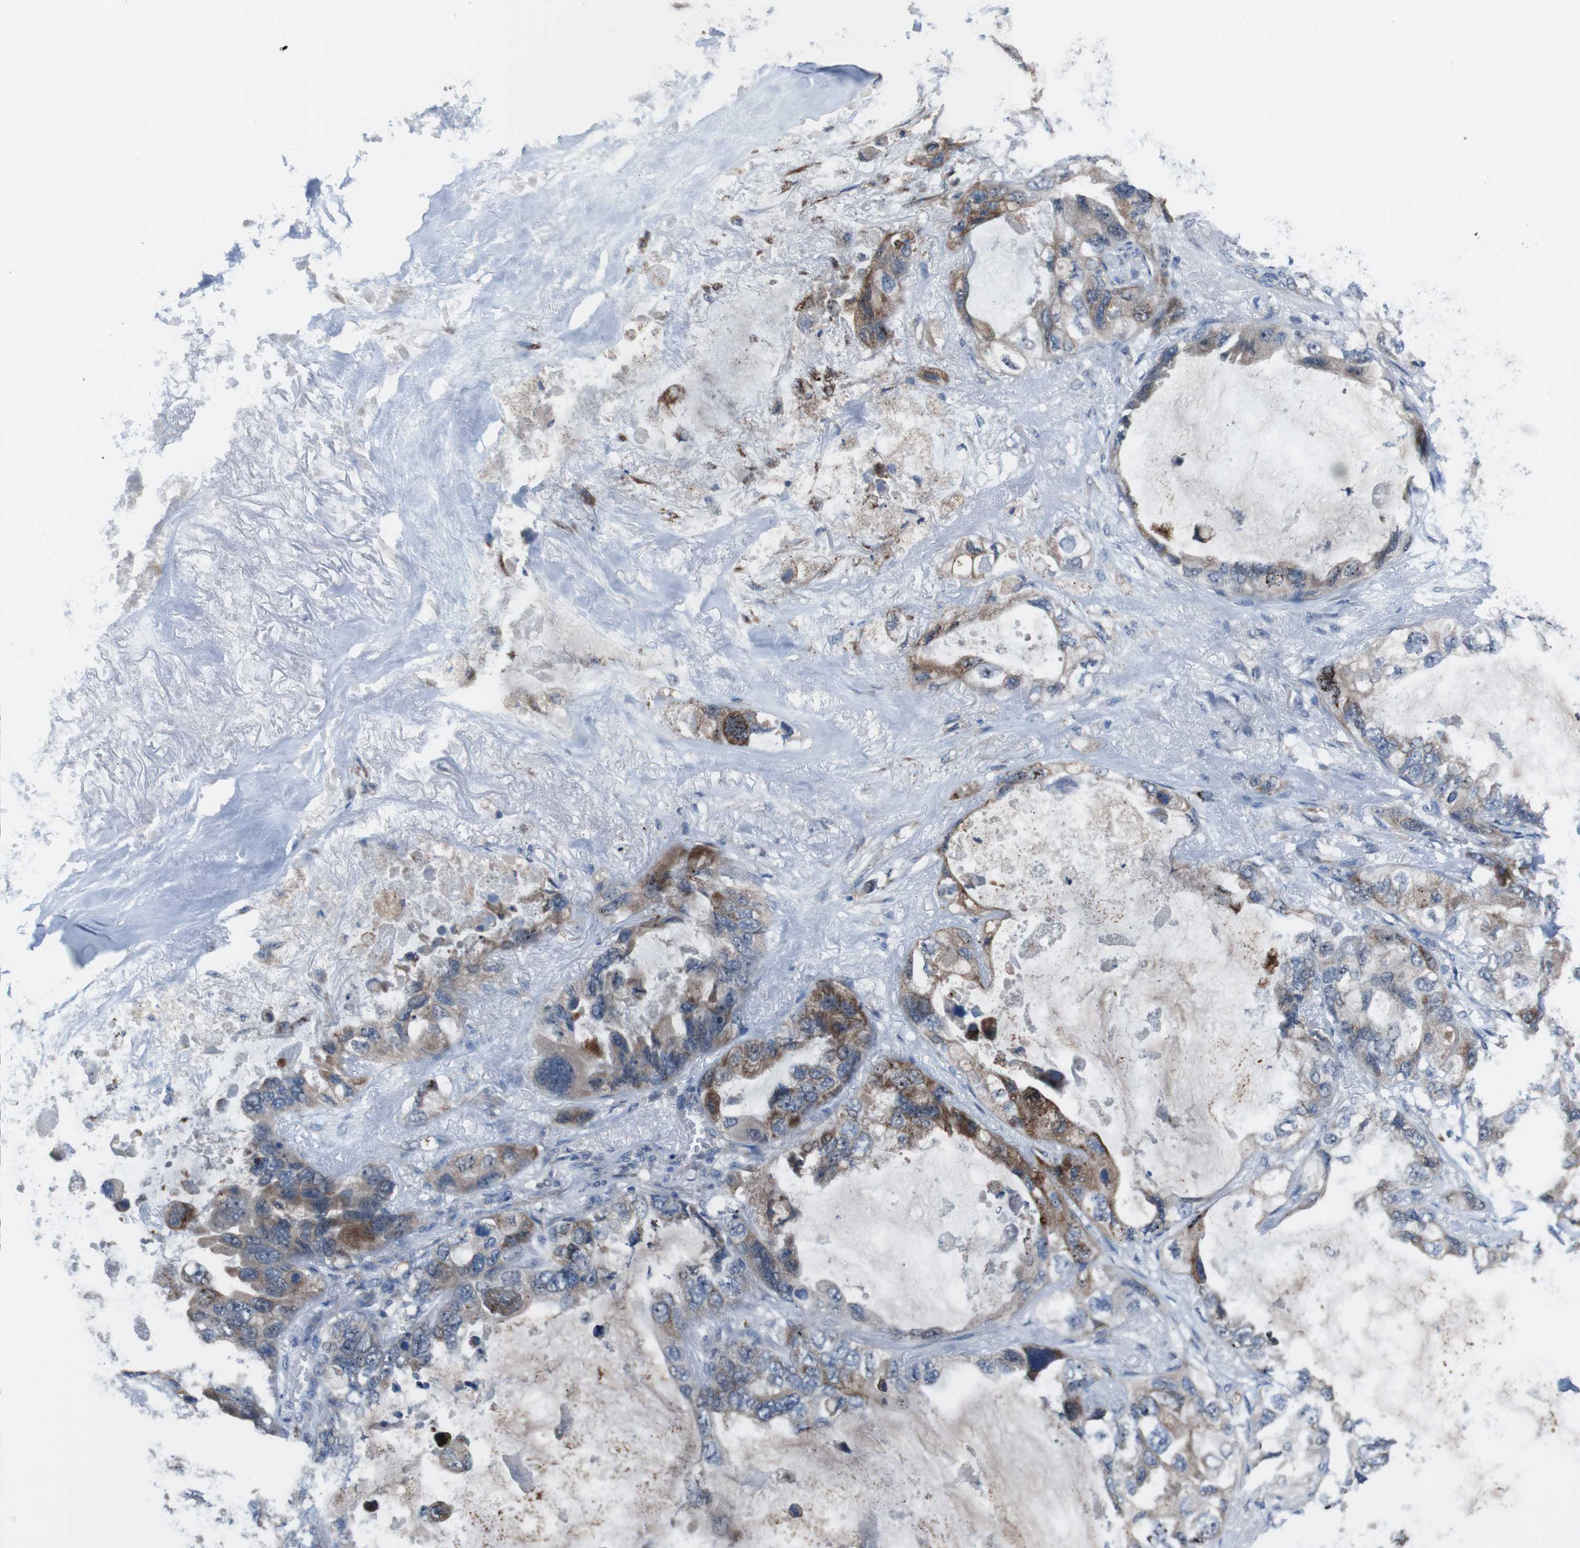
{"staining": {"intensity": "moderate", "quantity": "25%-75%", "location": "cytoplasmic/membranous"}, "tissue": "lung cancer", "cell_type": "Tumor cells", "image_type": "cancer", "snomed": [{"axis": "morphology", "description": "Squamous cell carcinoma, NOS"}, {"axis": "topography", "description": "Lung"}], "caption": "Tumor cells show medium levels of moderate cytoplasmic/membranous expression in about 25%-75% of cells in lung squamous cell carcinoma.", "gene": "CDH22", "patient": {"sex": "female", "age": 73}}